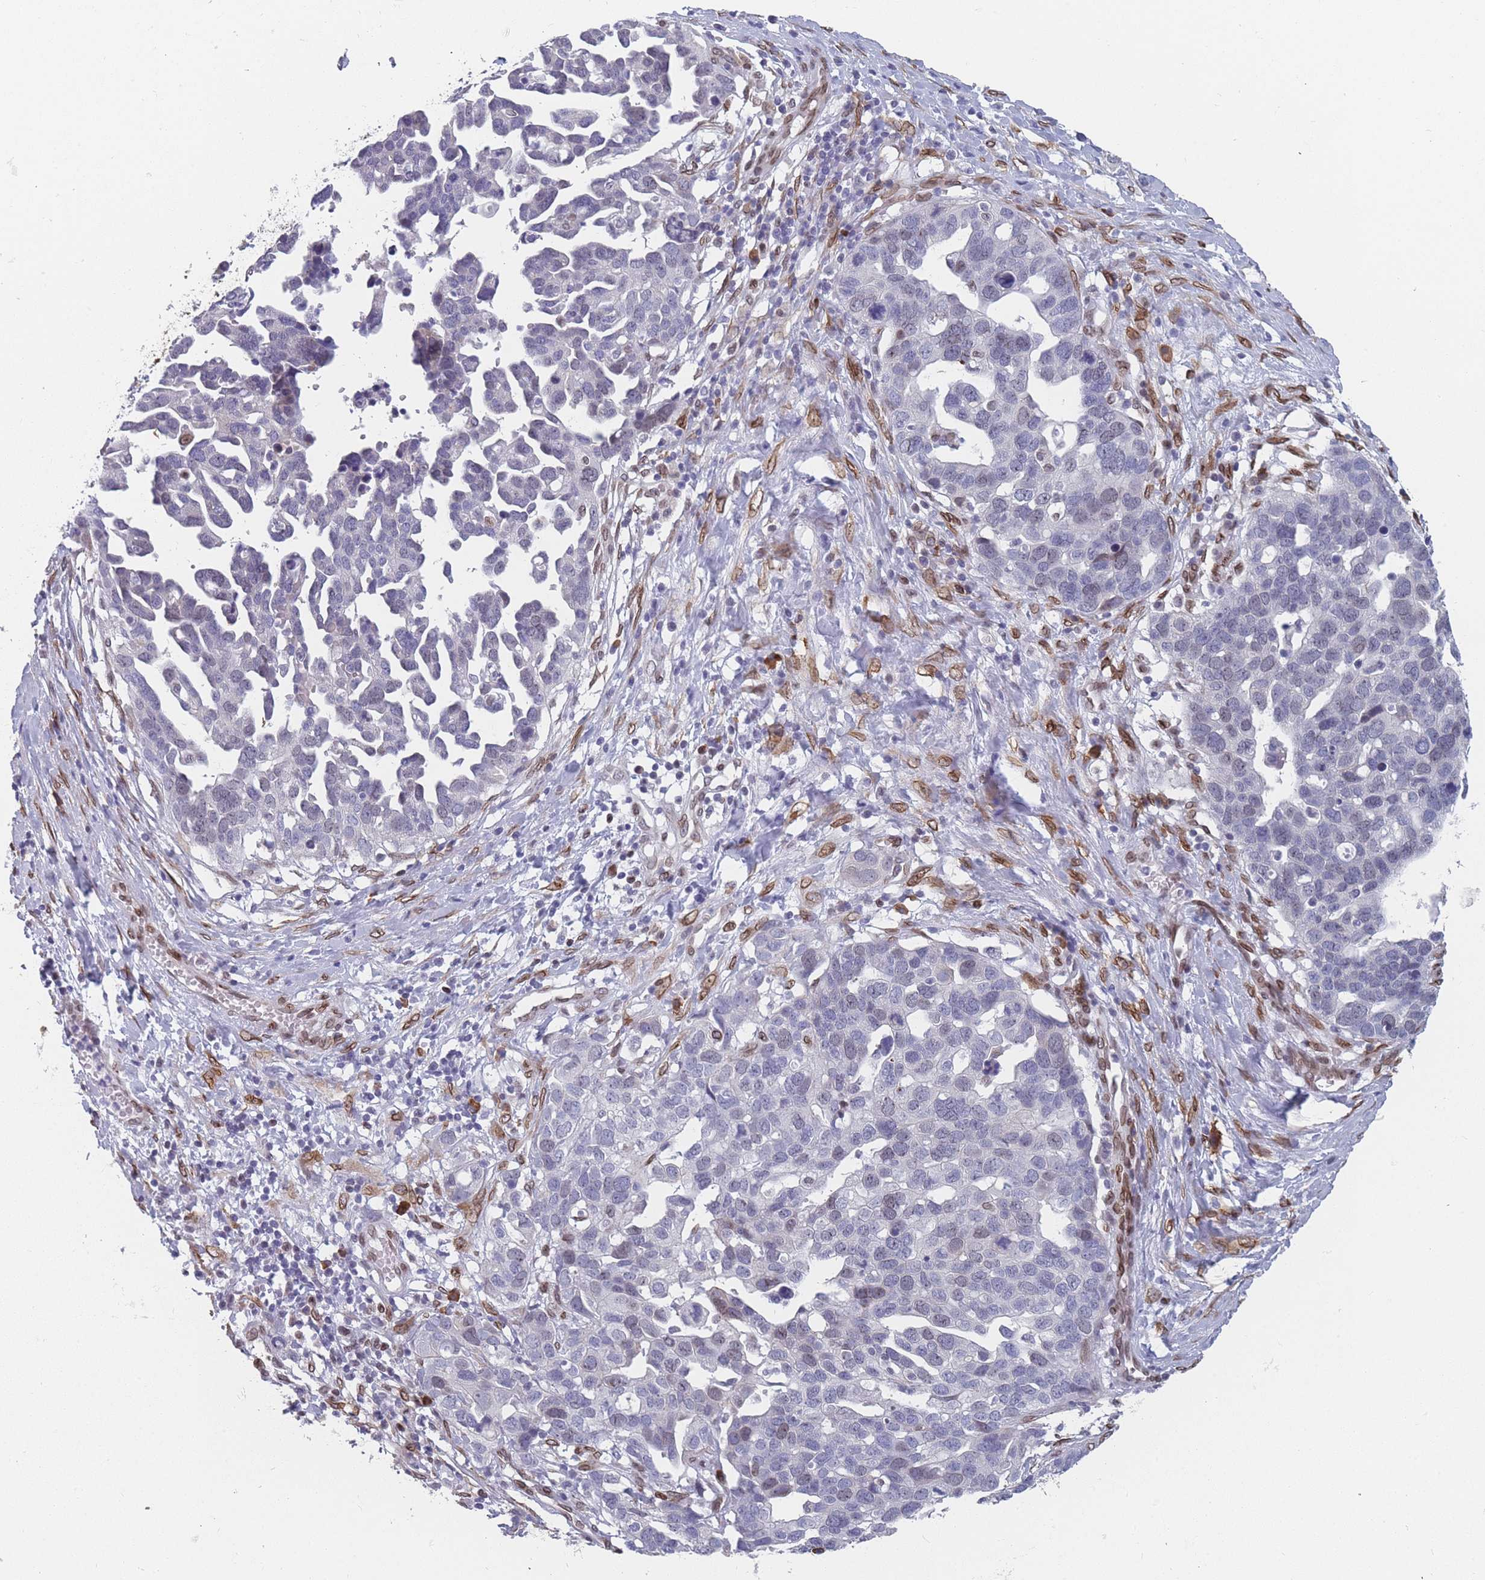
{"staining": {"intensity": "negative", "quantity": "none", "location": "none"}, "tissue": "ovarian cancer", "cell_type": "Tumor cells", "image_type": "cancer", "snomed": [{"axis": "morphology", "description": "Cystadenocarcinoma, serous, NOS"}, {"axis": "topography", "description": "Ovary"}], "caption": "This is an immunohistochemistry histopathology image of human serous cystadenocarcinoma (ovarian). There is no positivity in tumor cells.", "gene": "ZBTB1", "patient": {"sex": "female", "age": 54}}